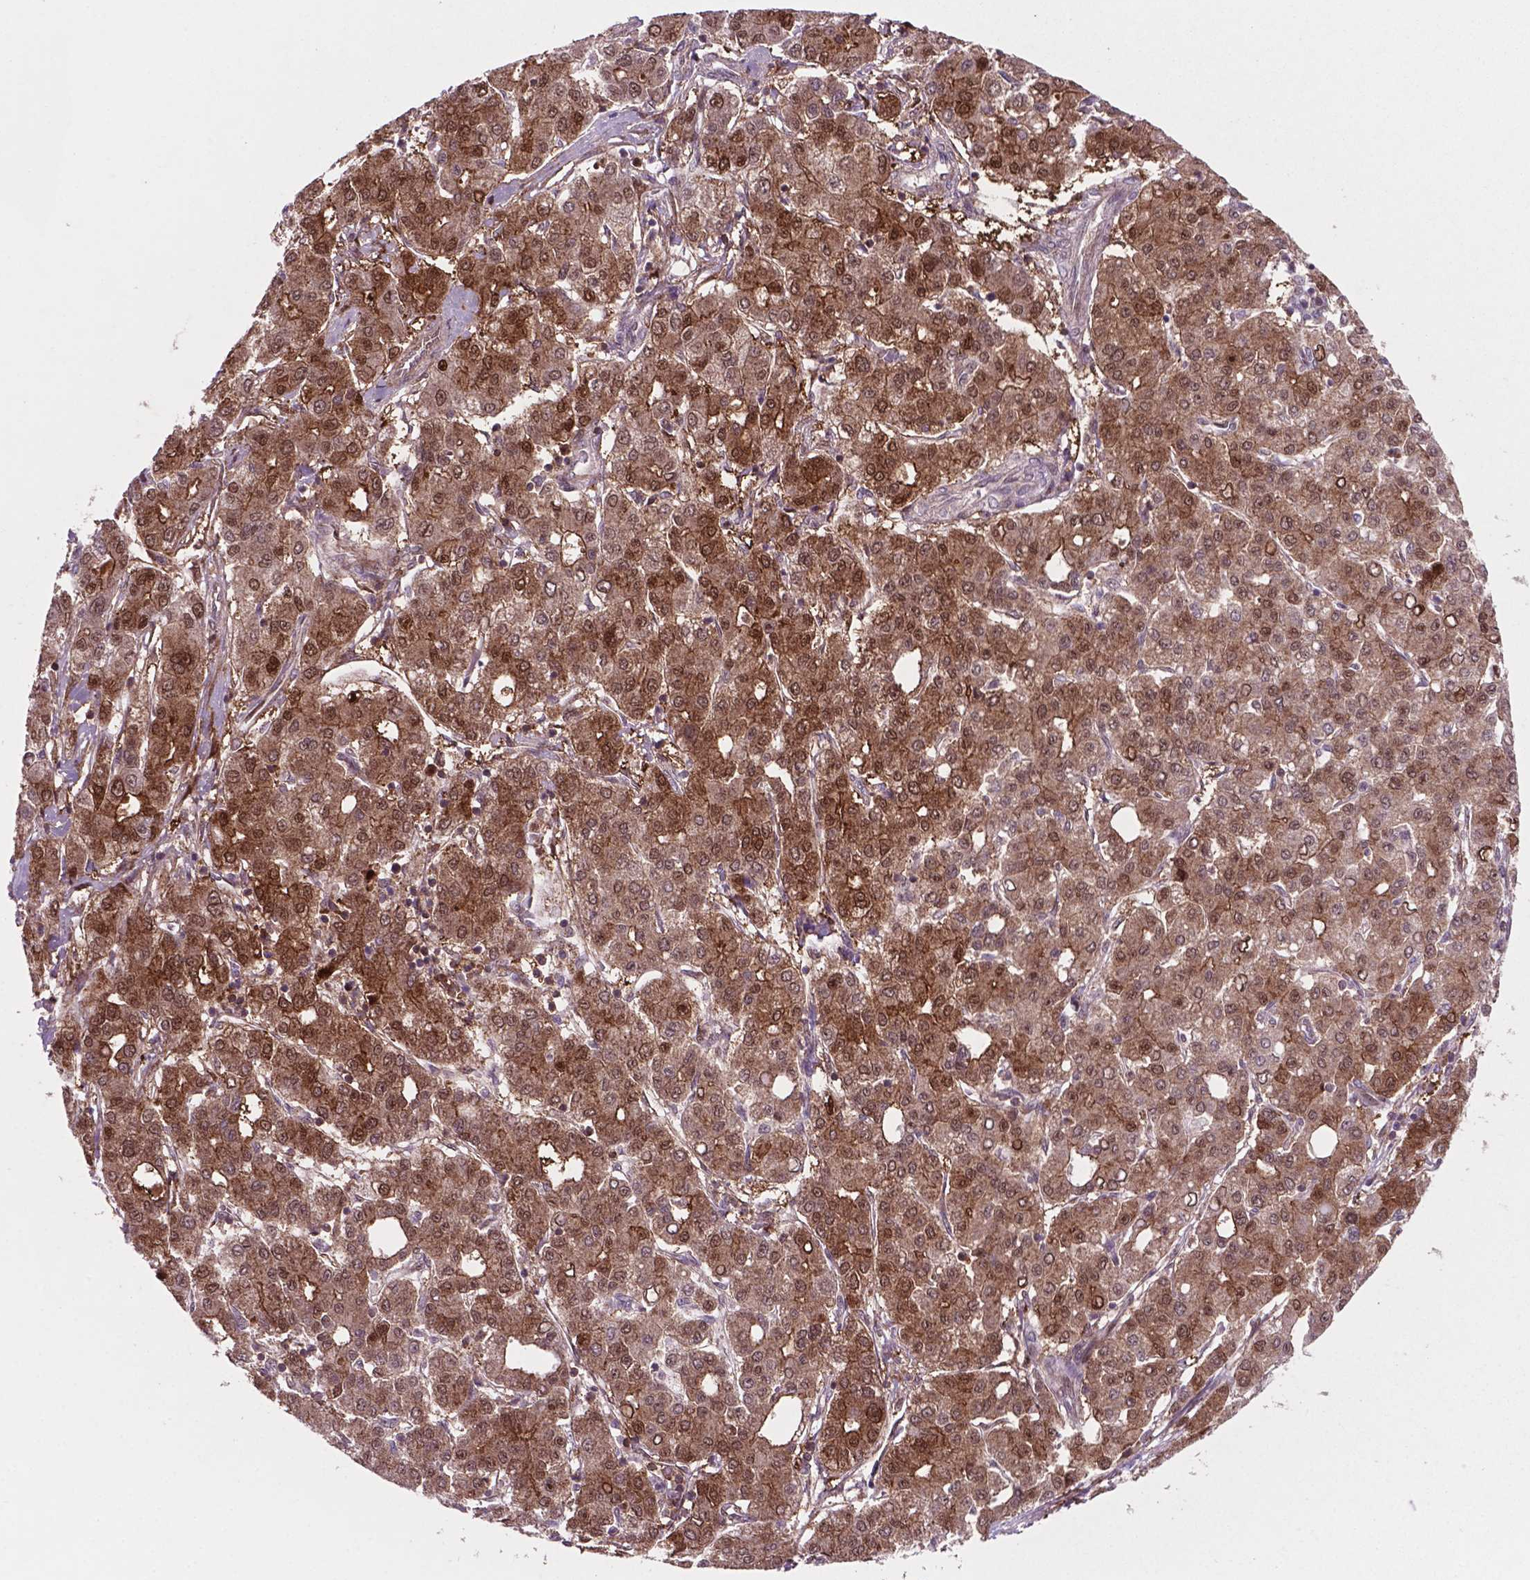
{"staining": {"intensity": "strong", "quantity": "25%-75%", "location": "cytoplasmic/membranous,nuclear"}, "tissue": "liver cancer", "cell_type": "Tumor cells", "image_type": "cancer", "snomed": [{"axis": "morphology", "description": "Carcinoma, Hepatocellular, NOS"}, {"axis": "topography", "description": "Liver"}], "caption": "An immunohistochemistry (IHC) image of neoplastic tissue is shown. Protein staining in brown labels strong cytoplasmic/membranous and nuclear positivity in liver hepatocellular carcinoma within tumor cells. The staining is performed using DAB (3,3'-diaminobenzidine) brown chromogen to label protein expression. The nuclei are counter-stained blue using hematoxylin.", "gene": "LDHA", "patient": {"sex": "male", "age": 65}}